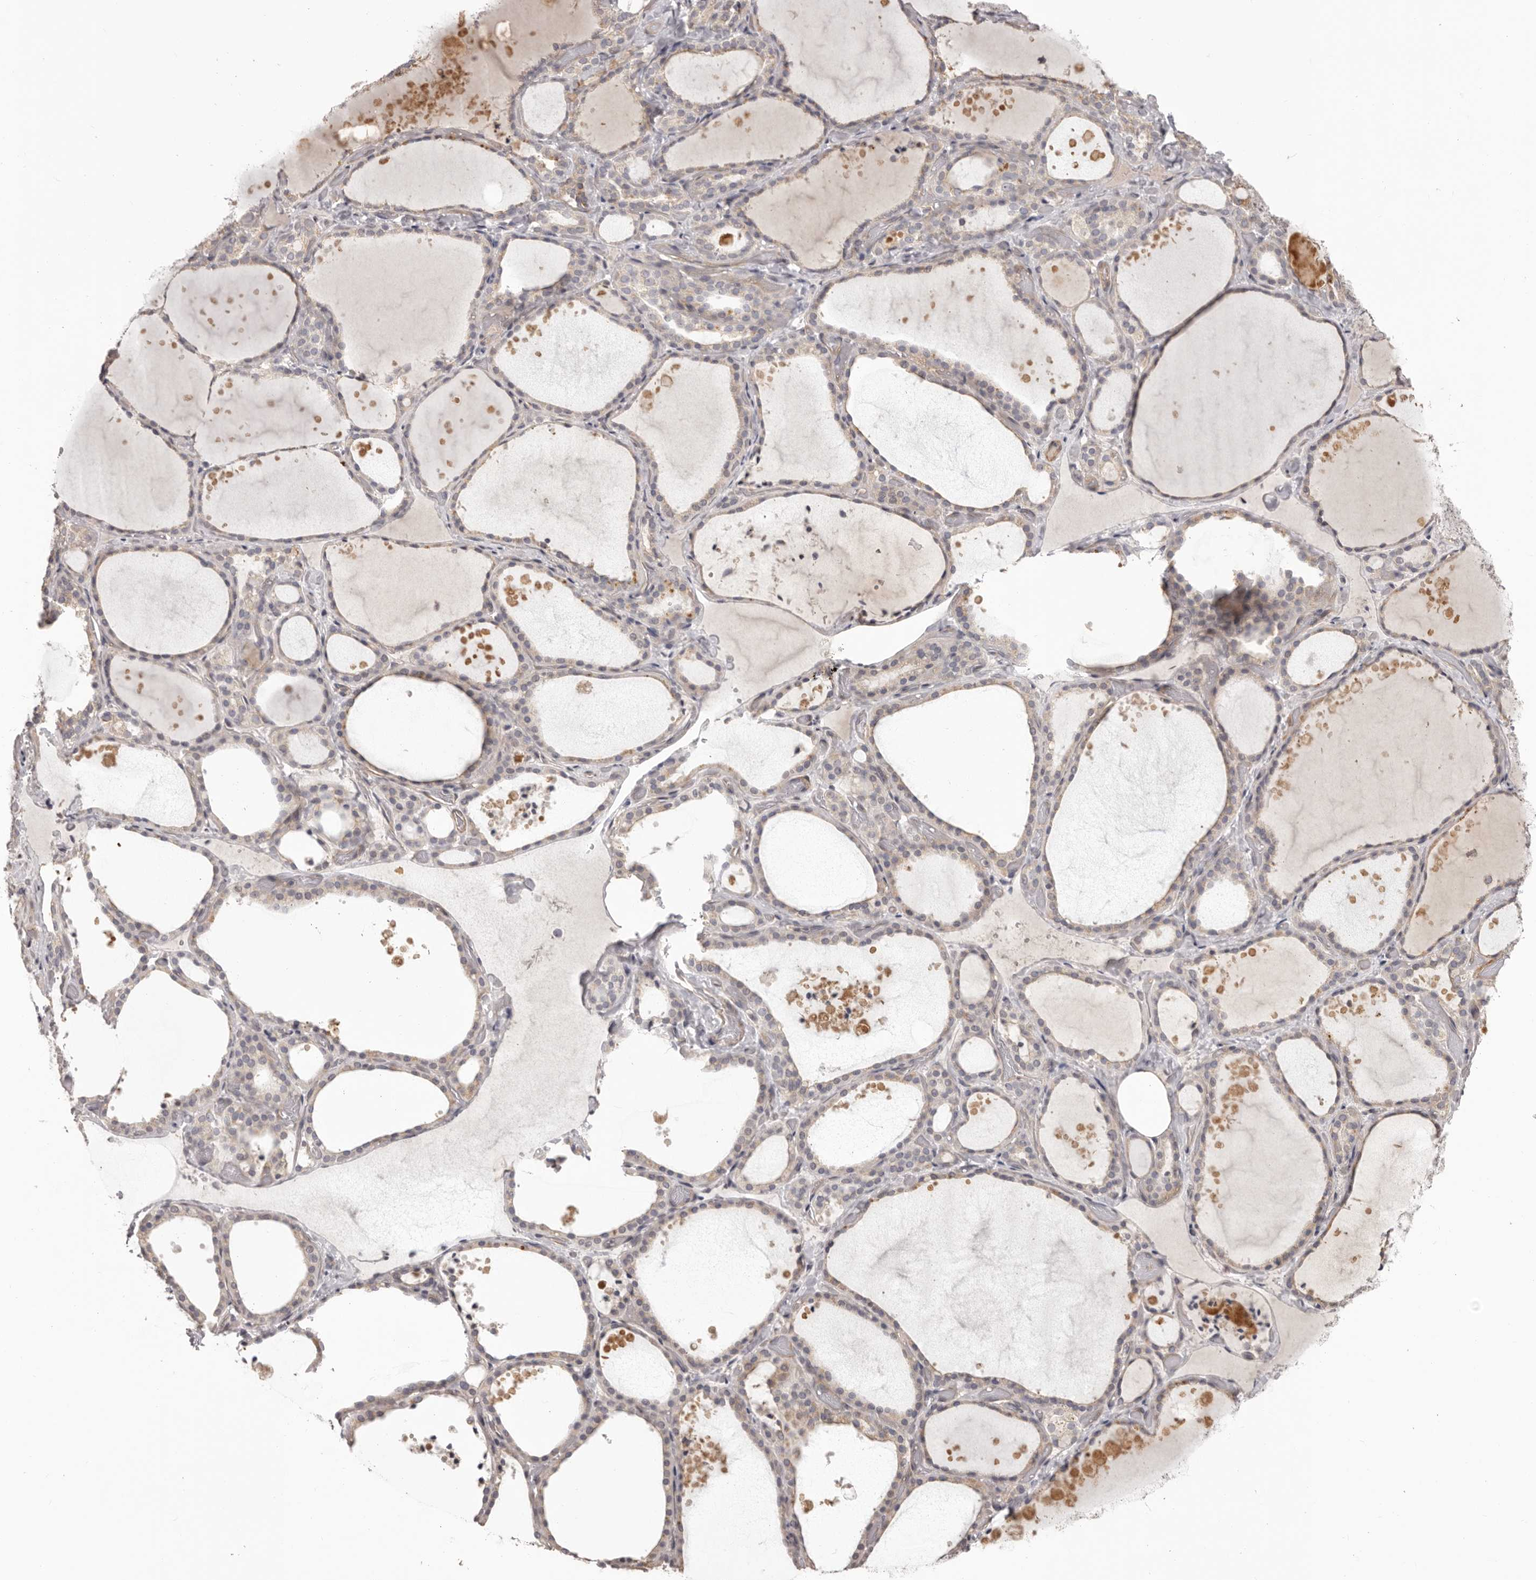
{"staining": {"intensity": "weak", "quantity": "<25%", "location": "cytoplasmic/membranous"}, "tissue": "thyroid gland", "cell_type": "Glandular cells", "image_type": "normal", "snomed": [{"axis": "morphology", "description": "Normal tissue, NOS"}, {"axis": "topography", "description": "Thyroid gland"}], "caption": "Image shows no protein staining in glandular cells of normal thyroid gland.", "gene": "HRH1", "patient": {"sex": "female", "age": 44}}